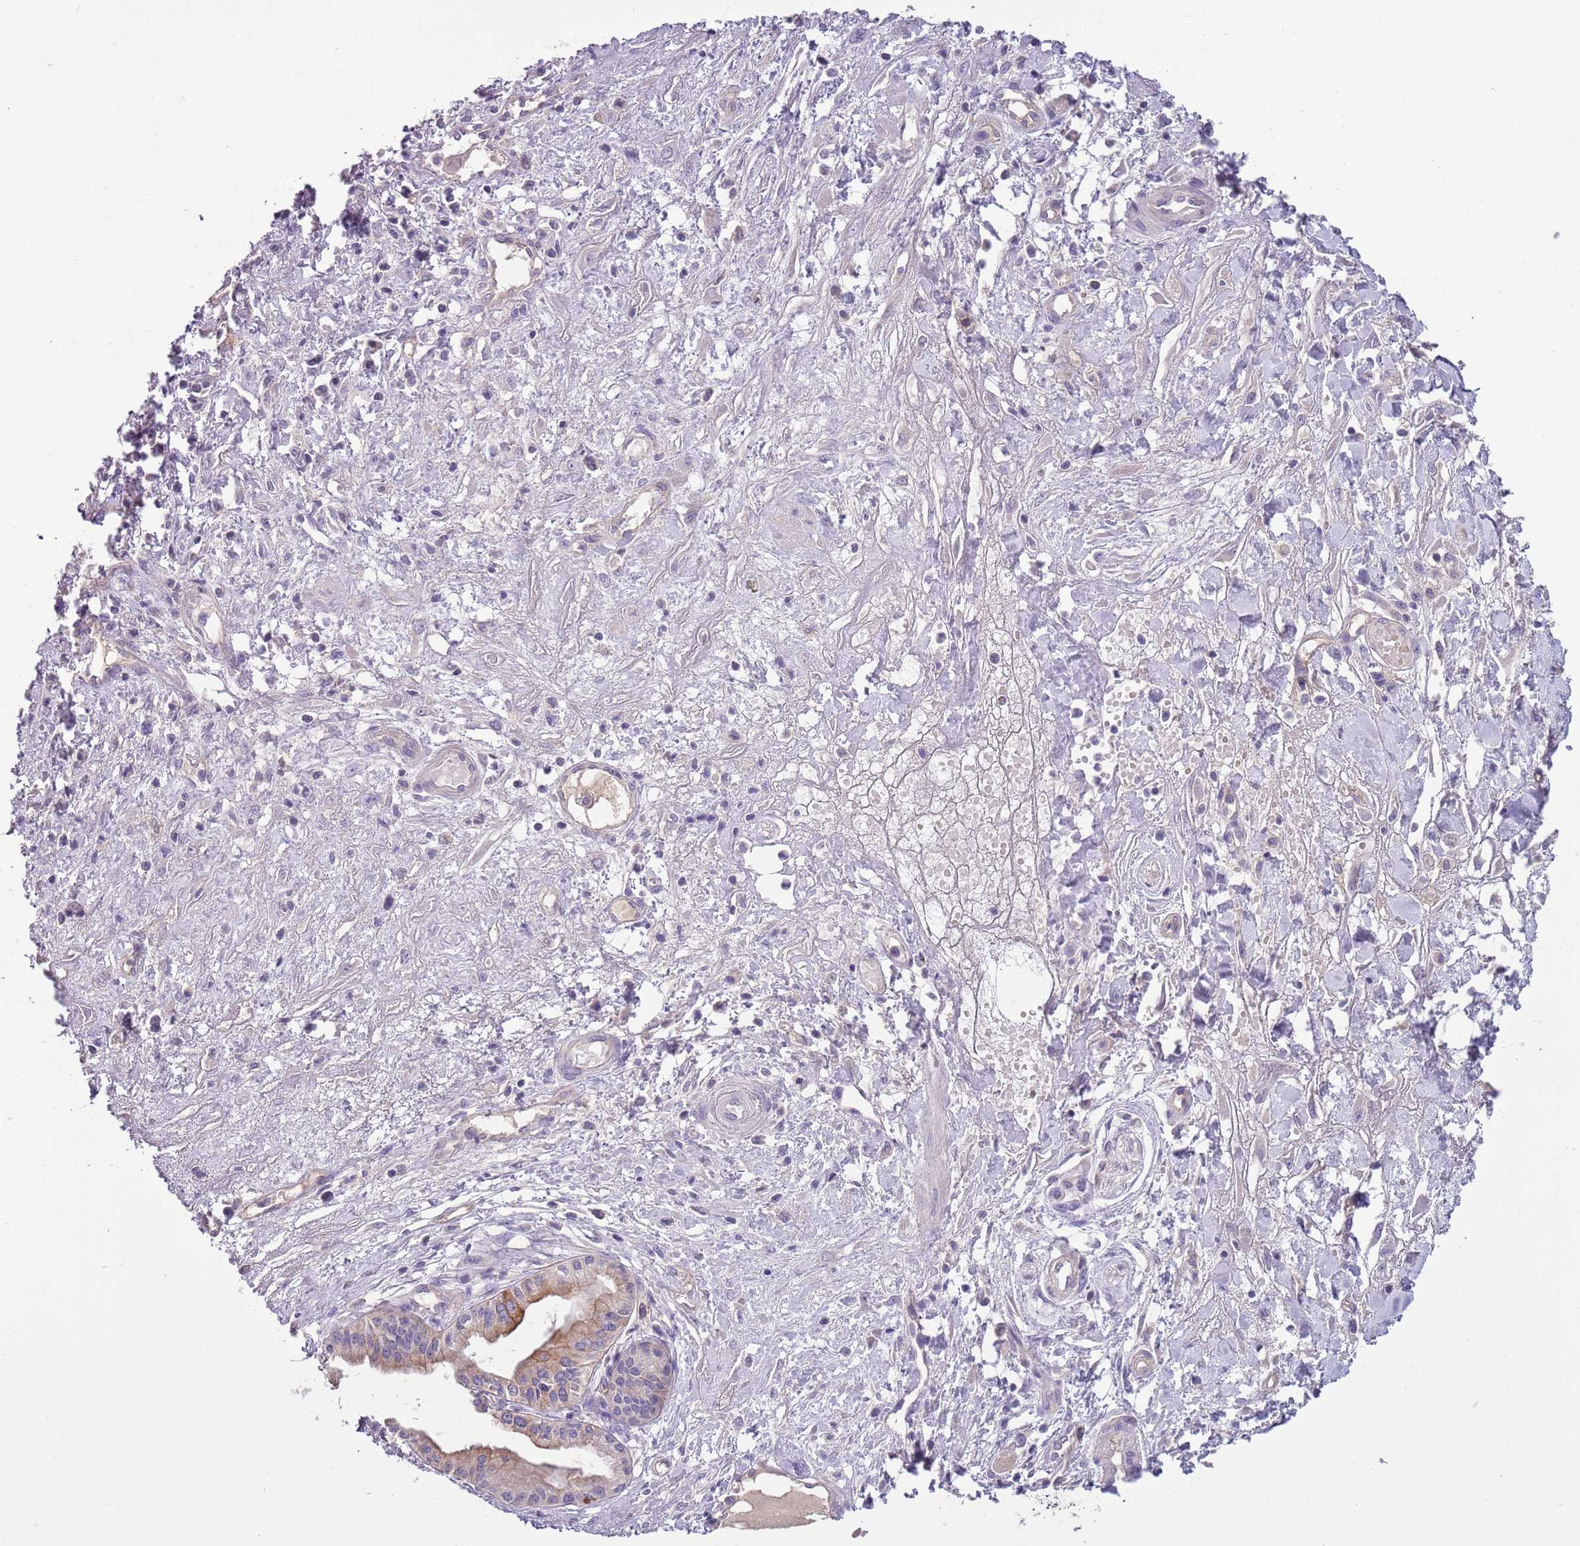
{"staining": {"intensity": "moderate", "quantity": "<25%", "location": "cytoplasmic/membranous"}, "tissue": "pancreatic cancer", "cell_type": "Tumor cells", "image_type": "cancer", "snomed": [{"axis": "morphology", "description": "Adenocarcinoma, NOS"}, {"axis": "topography", "description": "Pancreas"}], "caption": "Tumor cells demonstrate moderate cytoplasmic/membranous positivity in about <25% of cells in adenocarcinoma (pancreatic).", "gene": "HES3", "patient": {"sex": "female", "age": 50}}